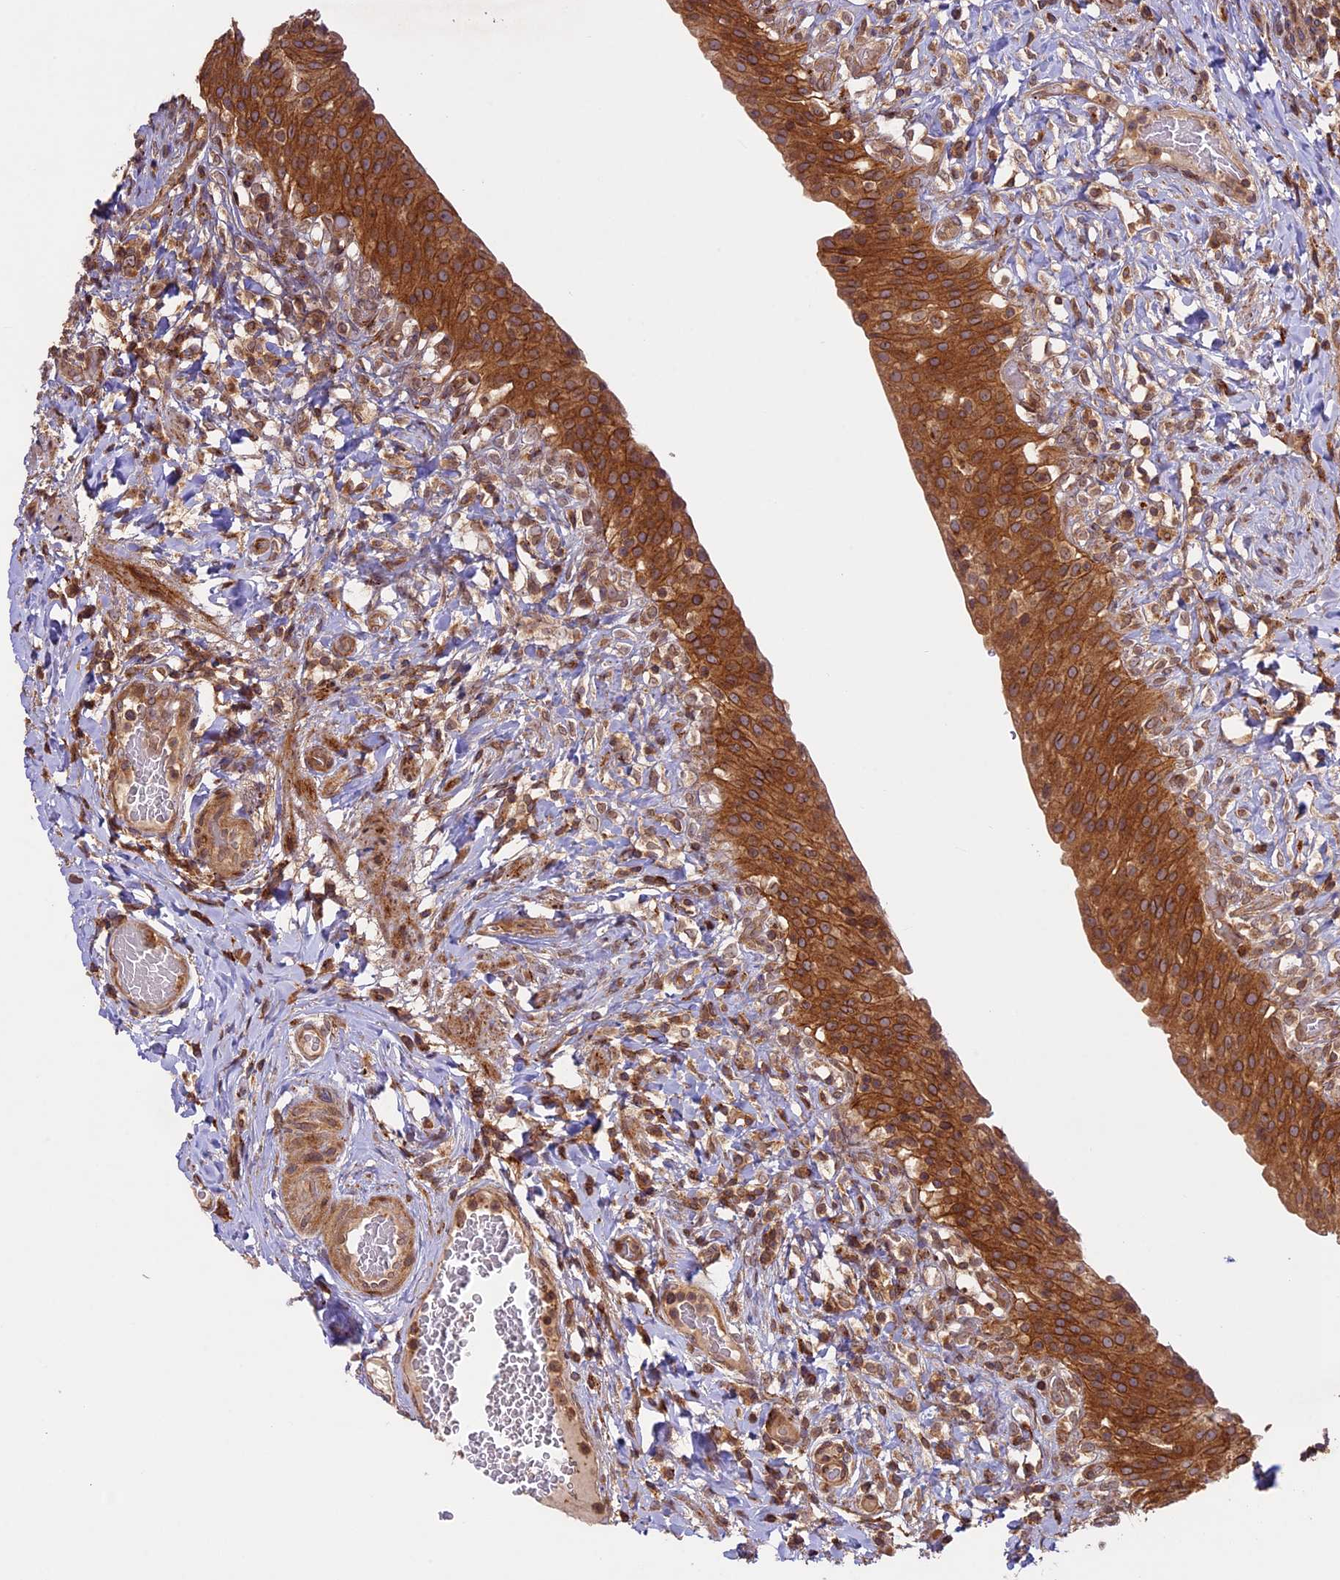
{"staining": {"intensity": "moderate", "quantity": ">75%", "location": "cytoplasmic/membranous"}, "tissue": "urinary bladder", "cell_type": "Urothelial cells", "image_type": "normal", "snomed": [{"axis": "morphology", "description": "Normal tissue, NOS"}, {"axis": "morphology", "description": "Inflammation, NOS"}, {"axis": "topography", "description": "Urinary bladder"}], "caption": "Protein staining by immunohistochemistry demonstrates moderate cytoplasmic/membranous staining in approximately >75% of urothelial cells in benign urinary bladder.", "gene": "DGKH", "patient": {"sex": "male", "age": 64}}